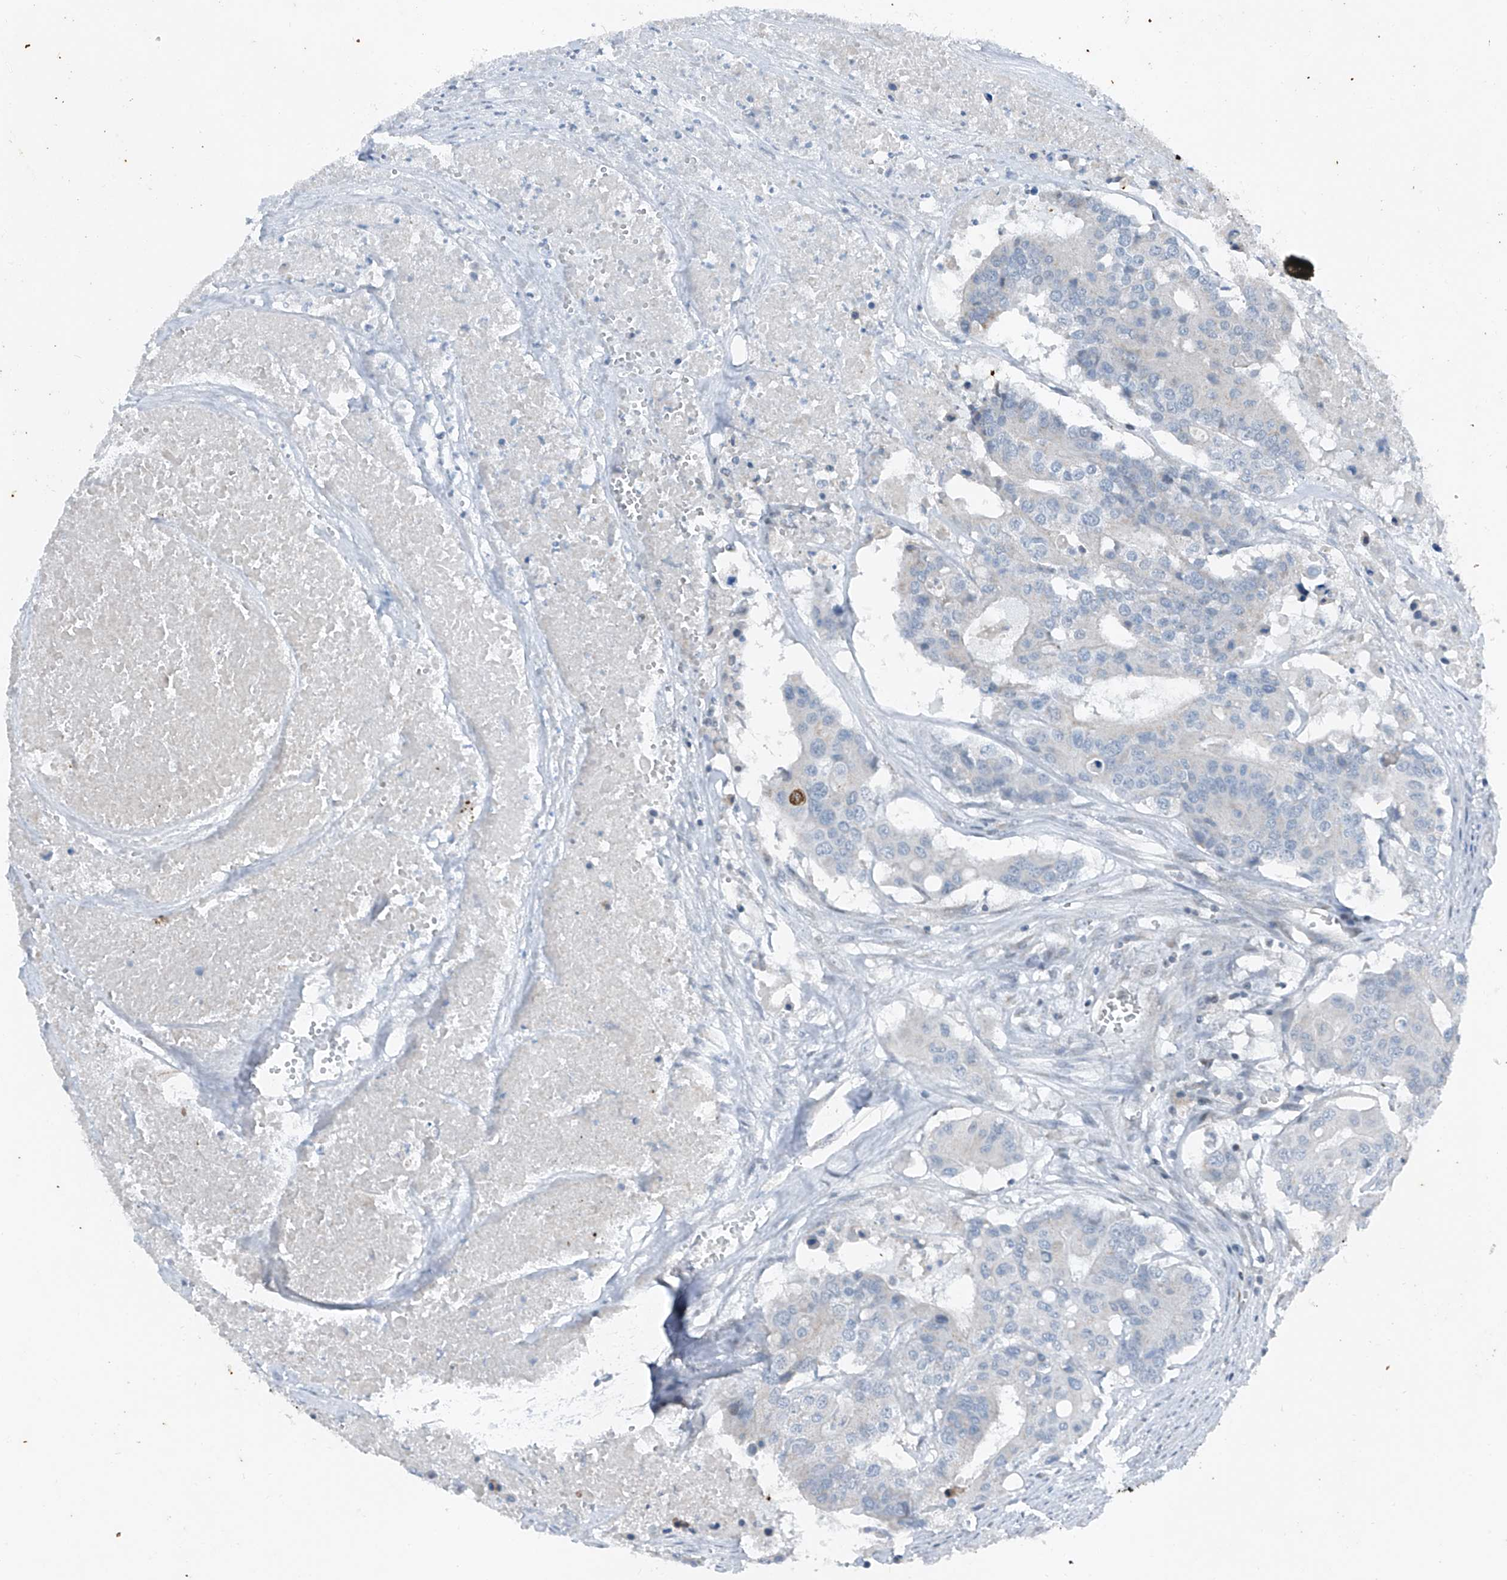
{"staining": {"intensity": "negative", "quantity": "none", "location": "none"}, "tissue": "colorectal cancer", "cell_type": "Tumor cells", "image_type": "cancer", "snomed": [{"axis": "morphology", "description": "Adenocarcinoma, NOS"}, {"axis": "topography", "description": "Colon"}], "caption": "An immunohistochemistry histopathology image of colorectal adenocarcinoma is shown. There is no staining in tumor cells of colorectal adenocarcinoma. Brightfield microscopy of immunohistochemistry stained with DAB (3,3'-diaminobenzidine) (brown) and hematoxylin (blue), captured at high magnification.", "gene": "DYRK1B", "patient": {"sex": "male", "age": 77}}